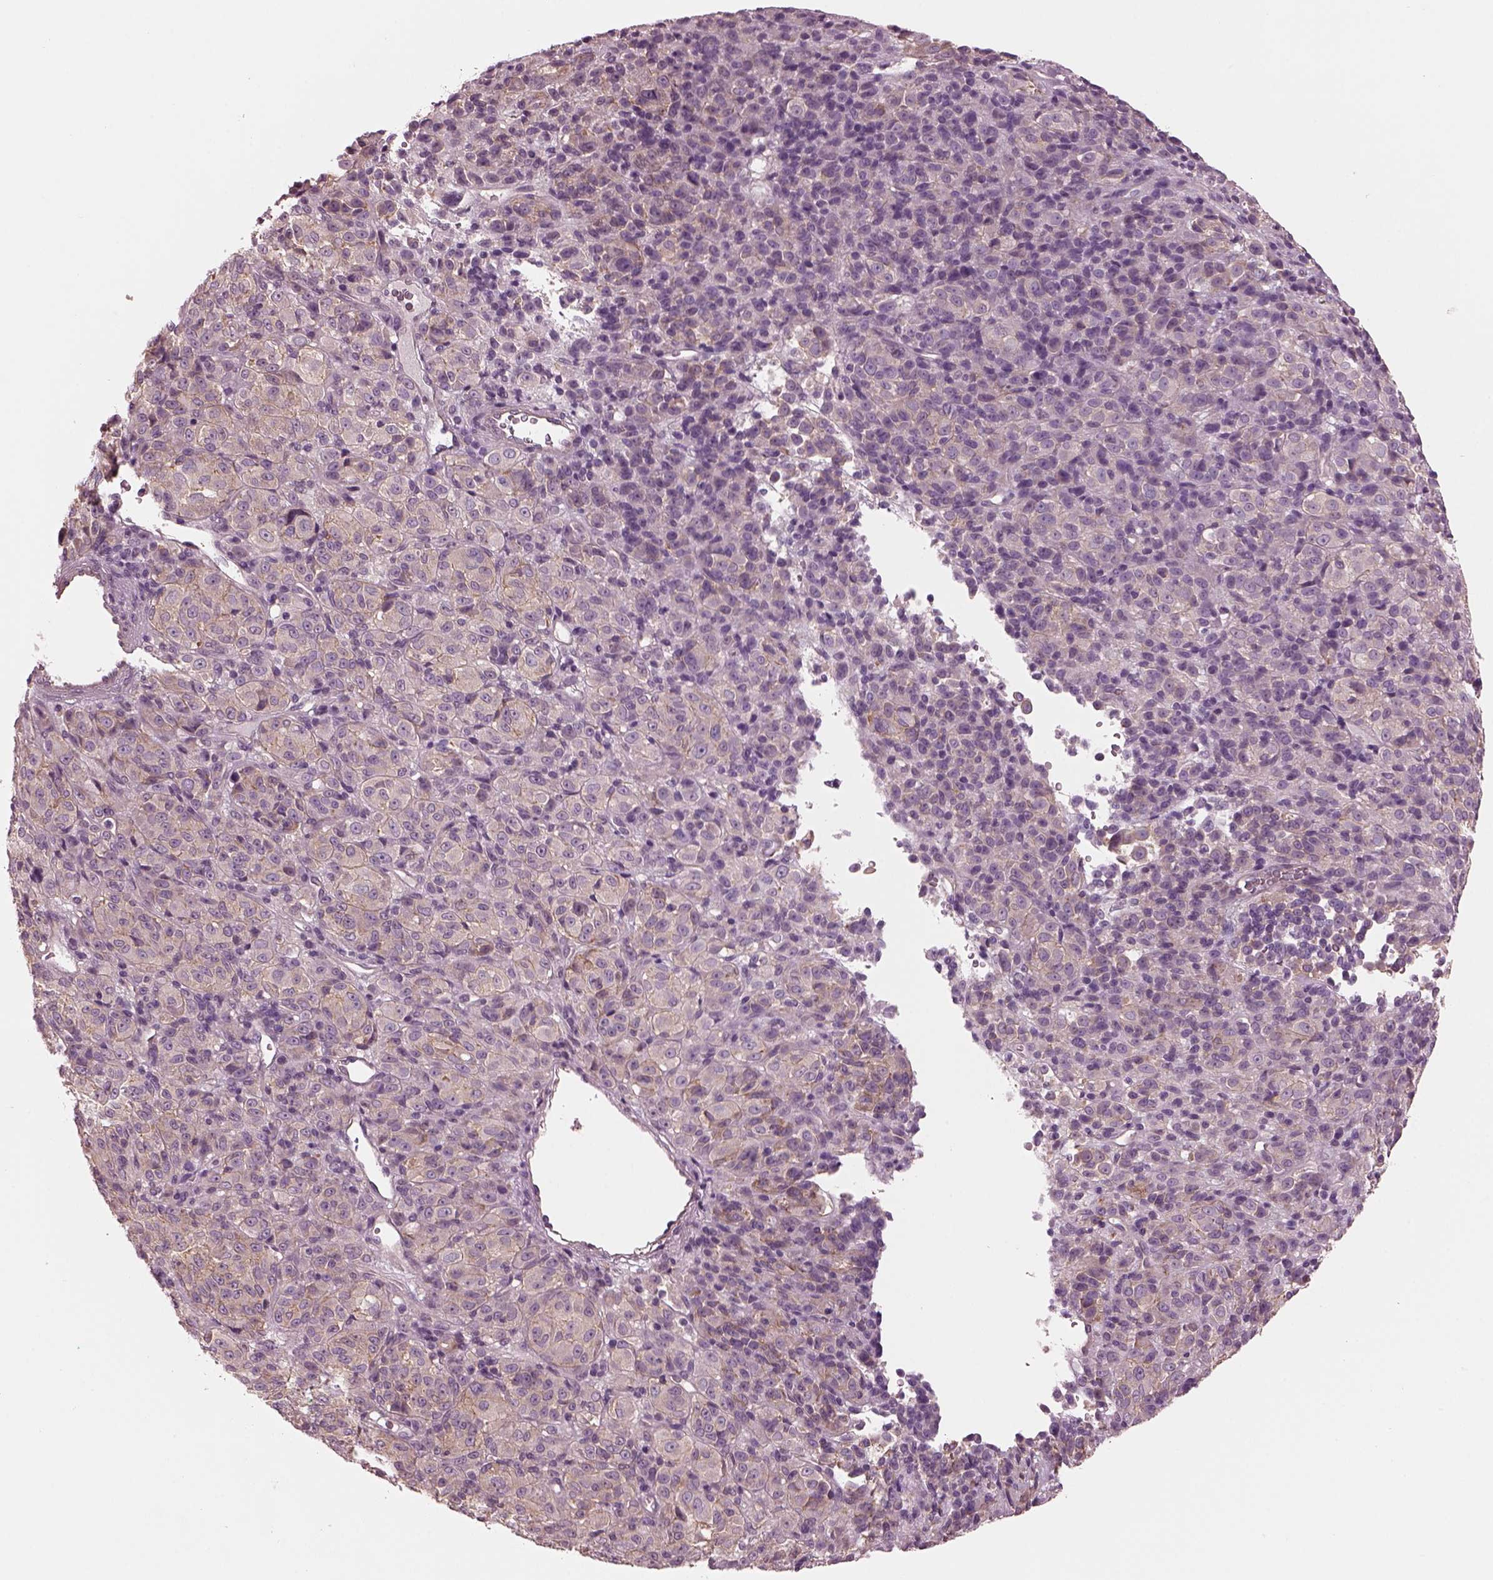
{"staining": {"intensity": "weak", "quantity": "25%-75%", "location": "cytoplasmic/membranous"}, "tissue": "melanoma", "cell_type": "Tumor cells", "image_type": "cancer", "snomed": [{"axis": "morphology", "description": "Malignant melanoma, Metastatic site"}, {"axis": "topography", "description": "Brain"}], "caption": "This is an image of immunohistochemistry staining of malignant melanoma (metastatic site), which shows weak staining in the cytoplasmic/membranous of tumor cells.", "gene": "ODAD1", "patient": {"sex": "female", "age": 56}}